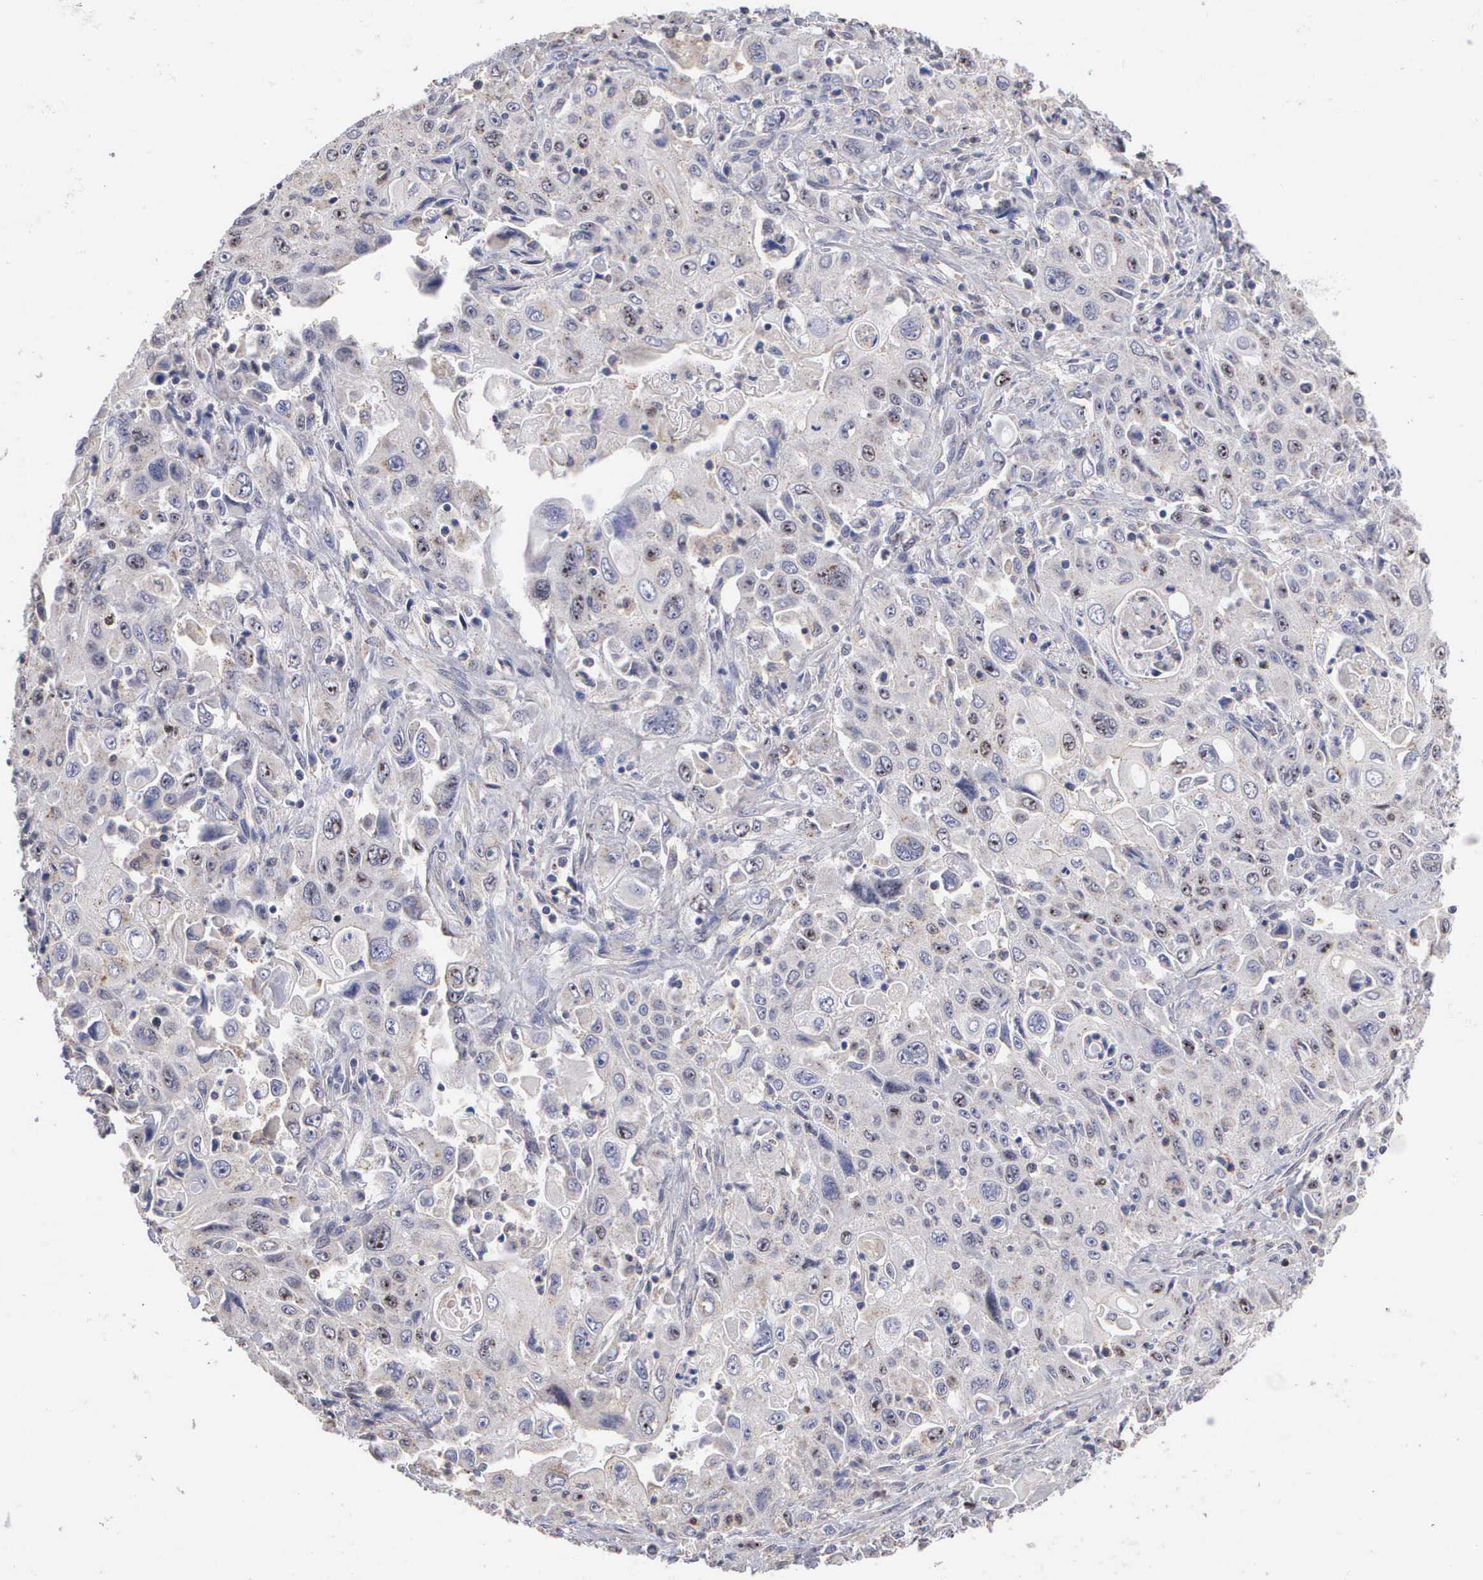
{"staining": {"intensity": "moderate", "quantity": "<25%", "location": "nuclear"}, "tissue": "pancreatic cancer", "cell_type": "Tumor cells", "image_type": "cancer", "snomed": [{"axis": "morphology", "description": "Adenocarcinoma, NOS"}, {"axis": "topography", "description": "Pancreas"}], "caption": "Pancreatic cancer (adenocarcinoma) stained with a brown dye shows moderate nuclear positive positivity in about <25% of tumor cells.", "gene": "KDM6A", "patient": {"sex": "male", "age": 70}}